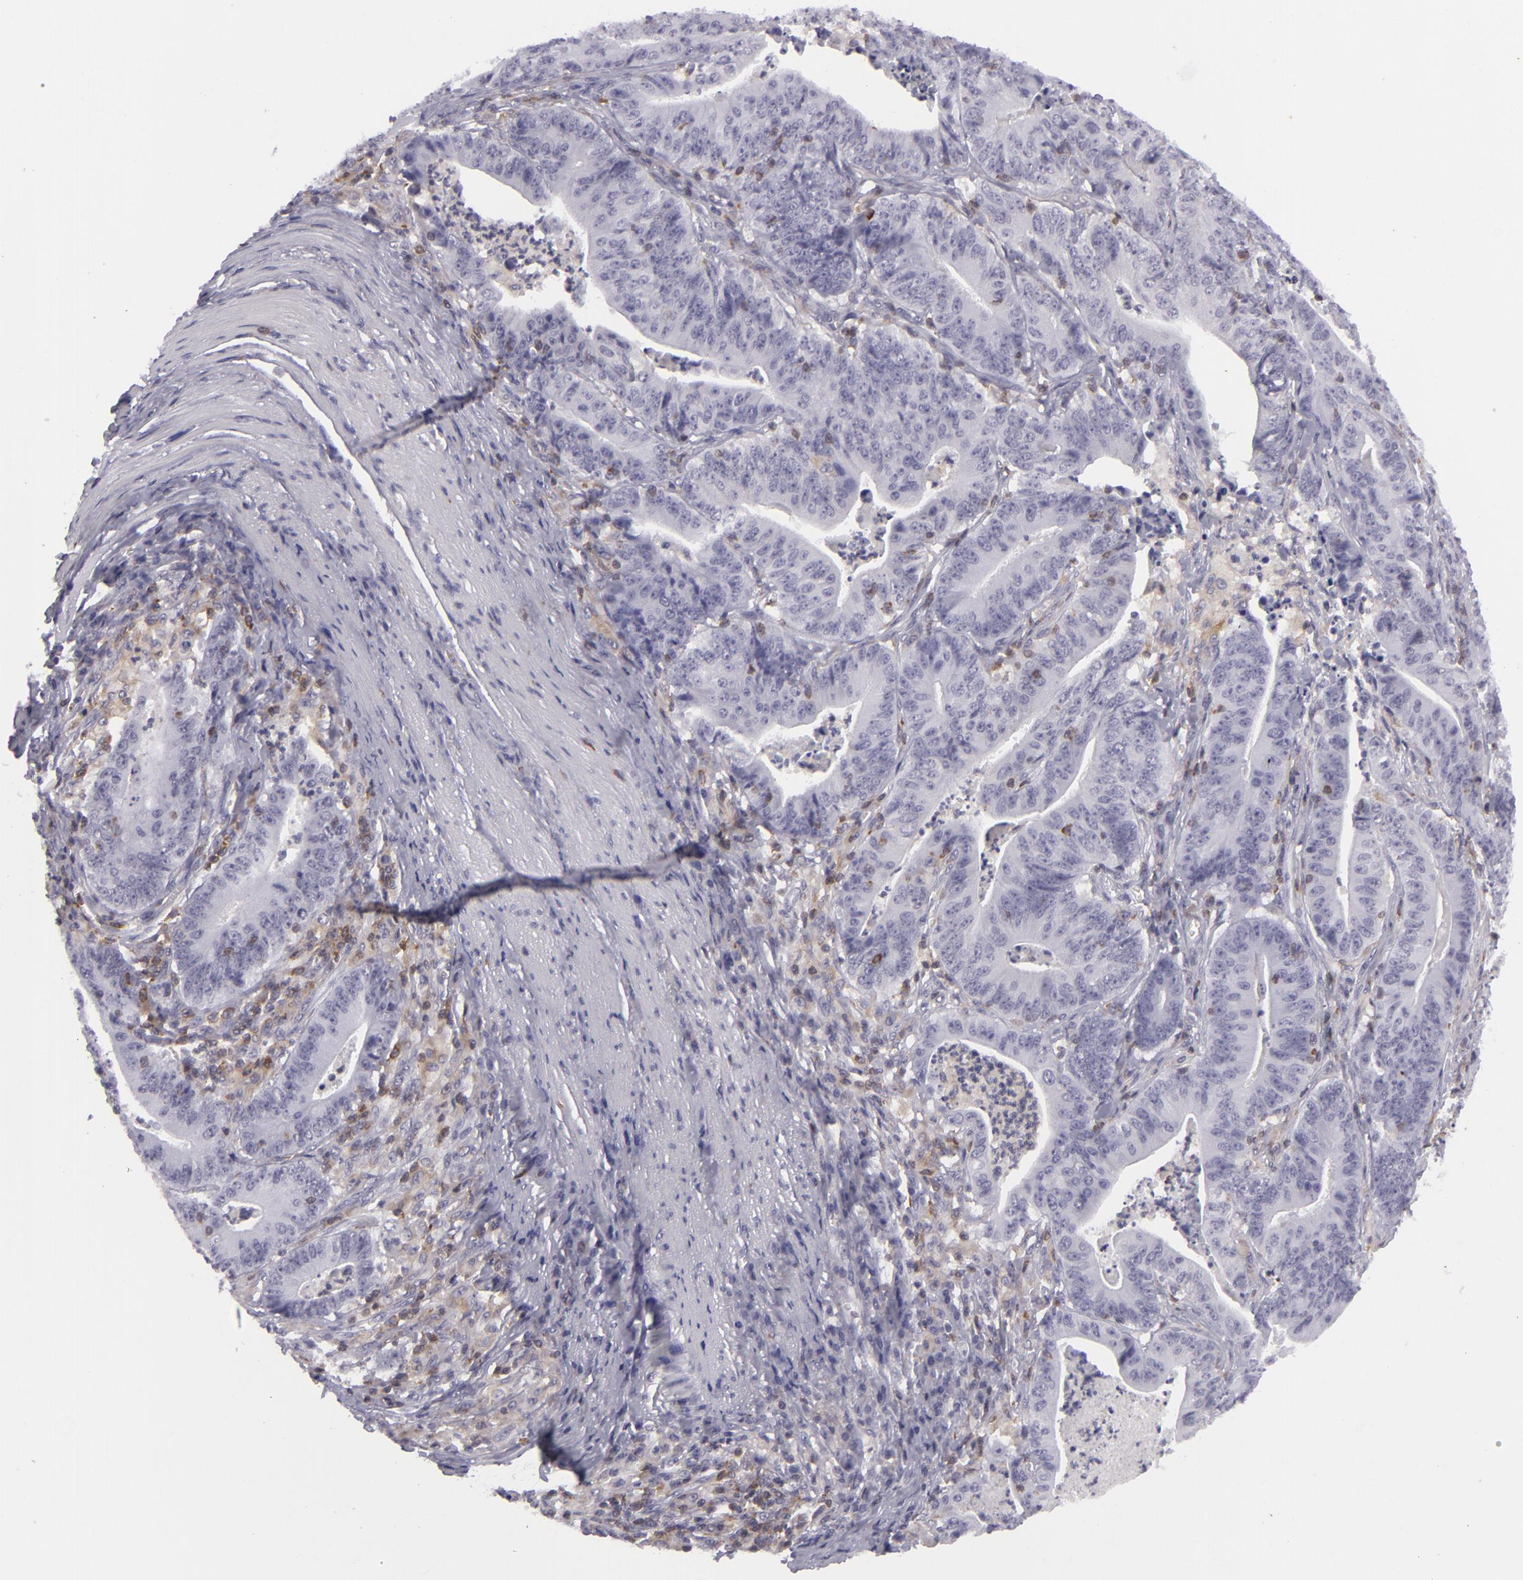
{"staining": {"intensity": "negative", "quantity": "none", "location": "none"}, "tissue": "stomach cancer", "cell_type": "Tumor cells", "image_type": "cancer", "snomed": [{"axis": "morphology", "description": "Adenocarcinoma, NOS"}, {"axis": "topography", "description": "Stomach, lower"}], "caption": "Tumor cells show no significant protein expression in adenocarcinoma (stomach). (Brightfield microscopy of DAB (3,3'-diaminobenzidine) immunohistochemistry (IHC) at high magnification).", "gene": "KCNAB2", "patient": {"sex": "female", "age": 86}}